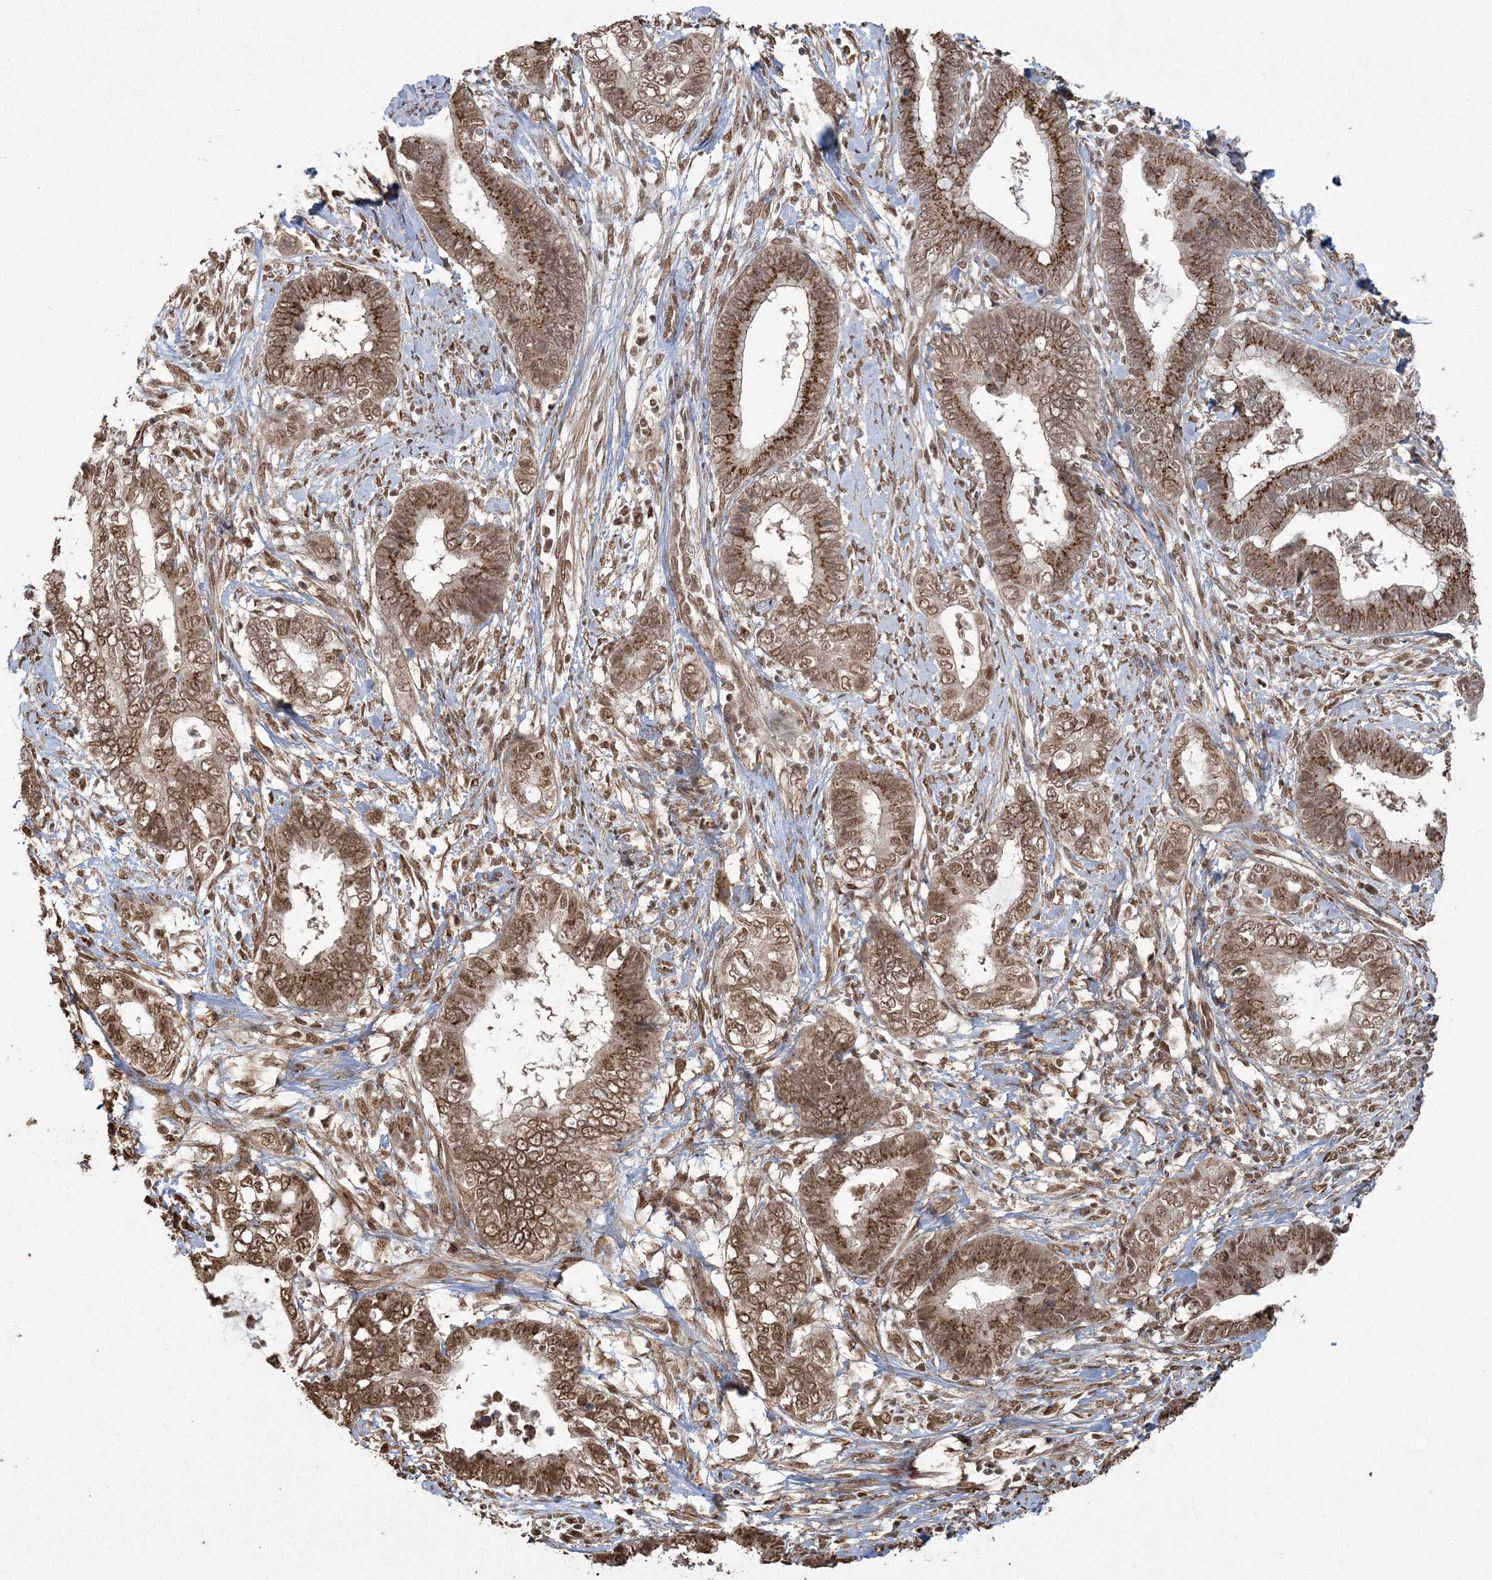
{"staining": {"intensity": "moderate", "quantity": ">75%", "location": "cytoplasmic/membranous,nuclear"}, "tissue": "cervical cancer", "cell_type": "Tumor cells", "image_type": "cancer", "snomed": [{"axis": "morphology", "description": "Adenocarcinoma, NOS"}, {"axis": "topography", "description": "Cervix"}], "caption": "There is medium levels of moderate cytoplasmic/membranous and nuclear expression in tumor cells of cervical cancer (adenocarcinoma), as demonstrated by immunohistochemical staining (brown color).", "gene": "ZNF839", "patient": {"sex": "female", "age": 44}}